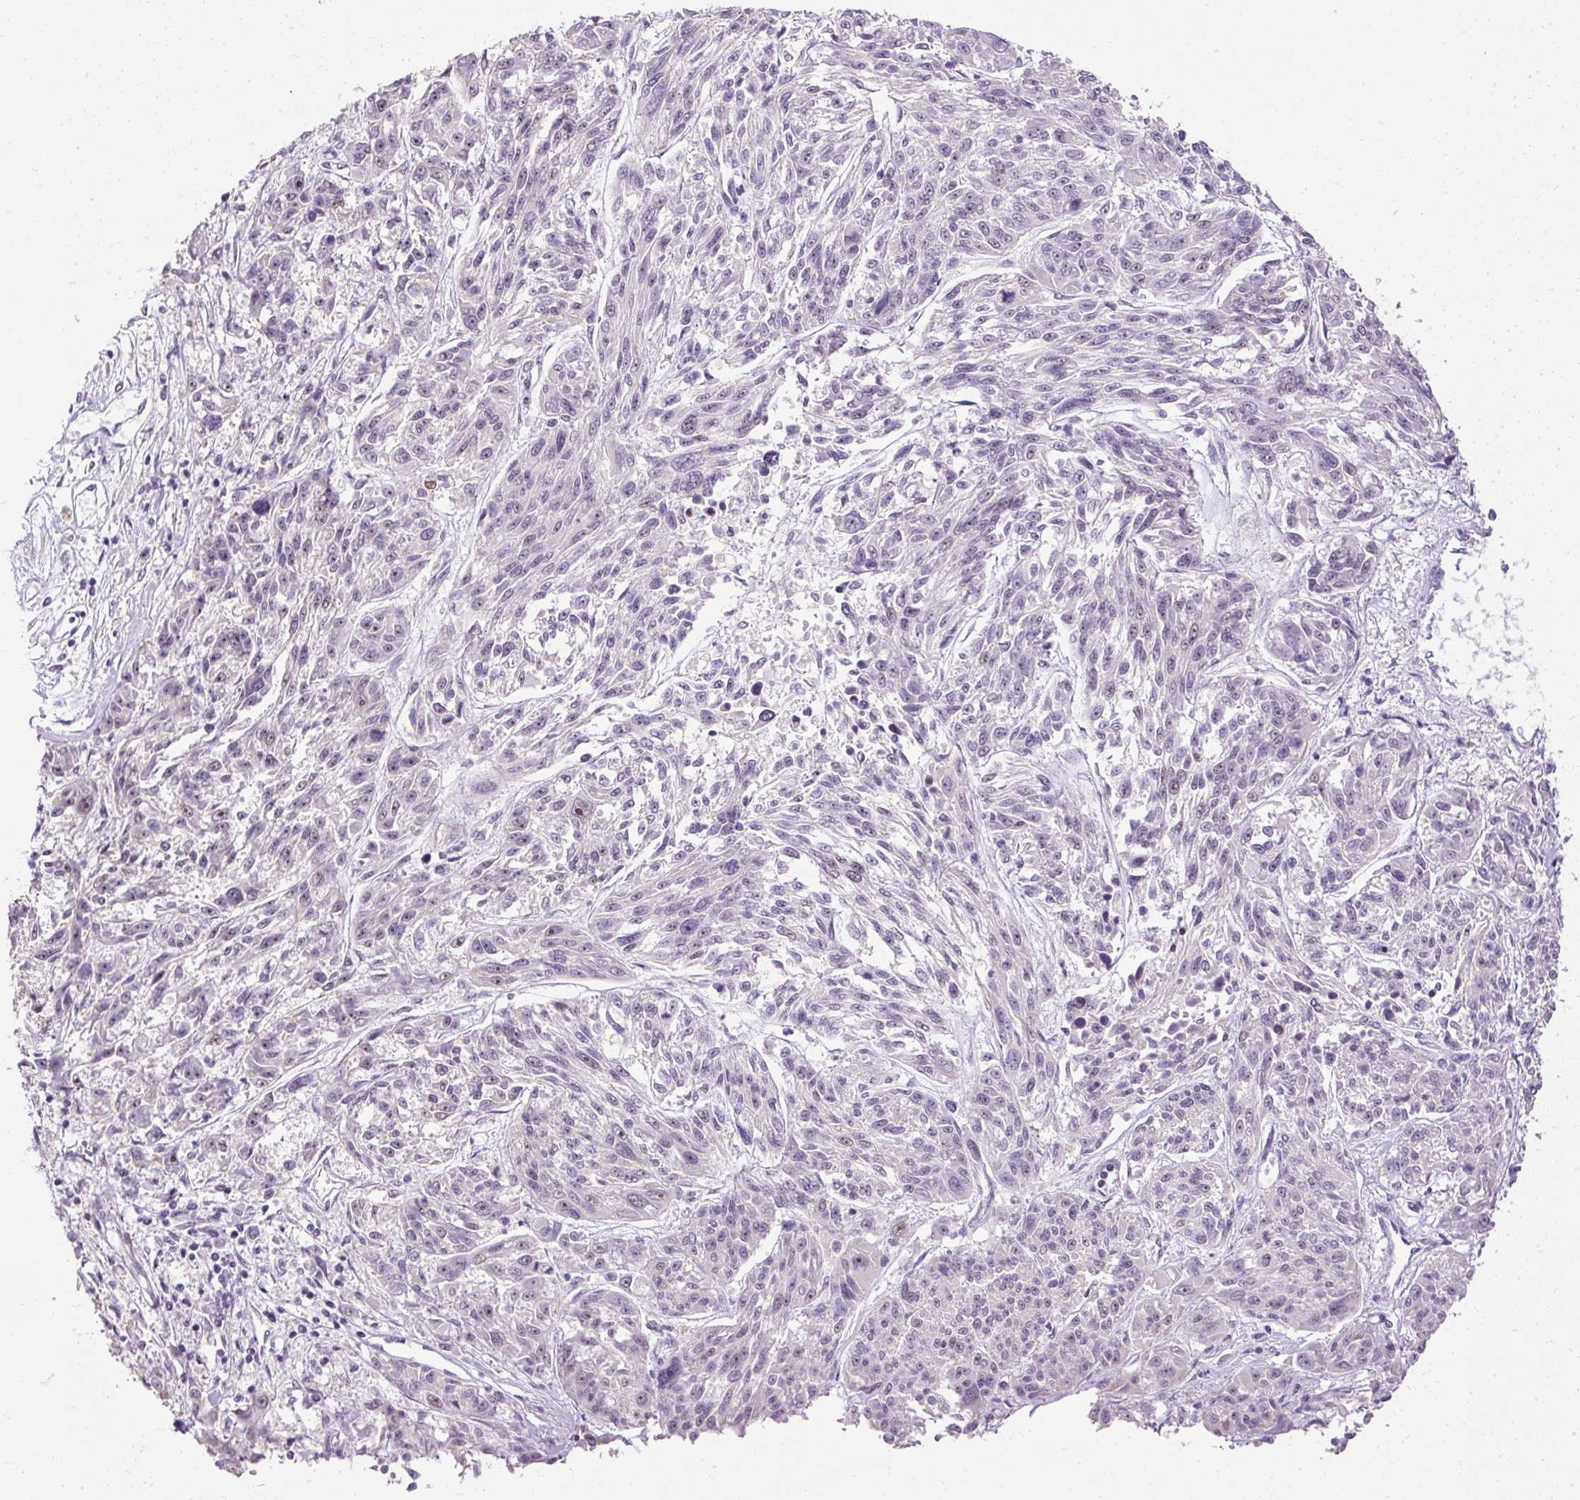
{"staining": {"intensity": "moderate", "quantity": "<25%", "location": "nuclear"}, "tissue": "melanoma", "cell_type": "Tumor cells", "image_type": "cancer", "snomed": [{"axis": "morphology", "description": "Malignant melanoma, NOS"}, {"axis": "topography", "description": "Skin"}], "caption": "DAB (3,3'-diaminobenzidine) immunohistochemical staining of melanoma exhibits moderate nuclear protein positivity in approximately <25% of tumor cells.", "gene": "ARHGEF18", "patient": {"sex": "male", "age": 53}}